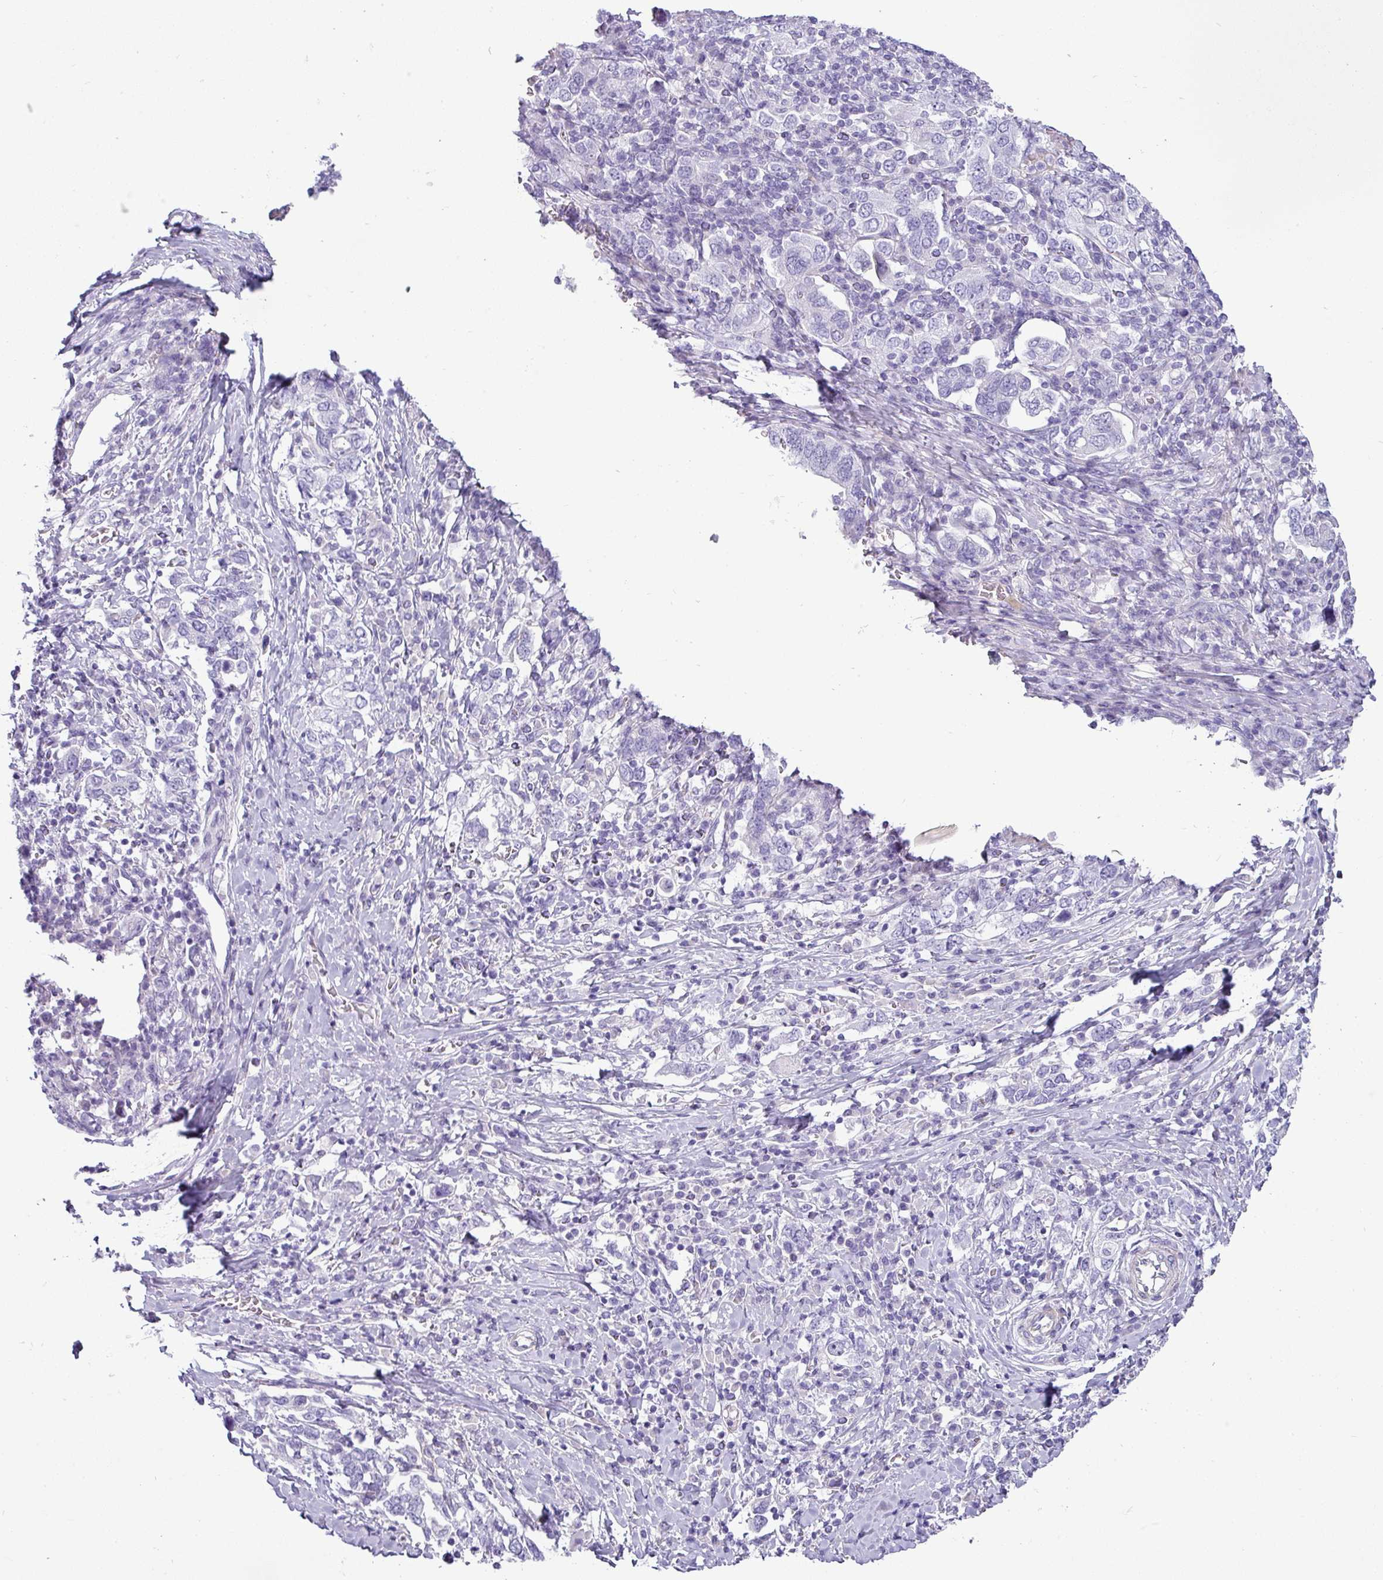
{"staining": {"intensity": "negative", "quantity": "none", "location": "none"}, "tissue": "stomach cancer", "cell_type": "Tumor cells", "image_type": "cancer", "snomed": [{"axis": "morphology", "description": "Adenocarcinoma, NOS"}, {"axis": "topography", "description": "Stomach, upper"}, {"axis": "topography", "description": "Stomach"}], "caption": "This is an IHC photomicrograph of adenocarcinoma (stomach). There is no positivity in tumor cells.", "gene": "VCX2", "patient": {"sex": "male", "age": 62}}